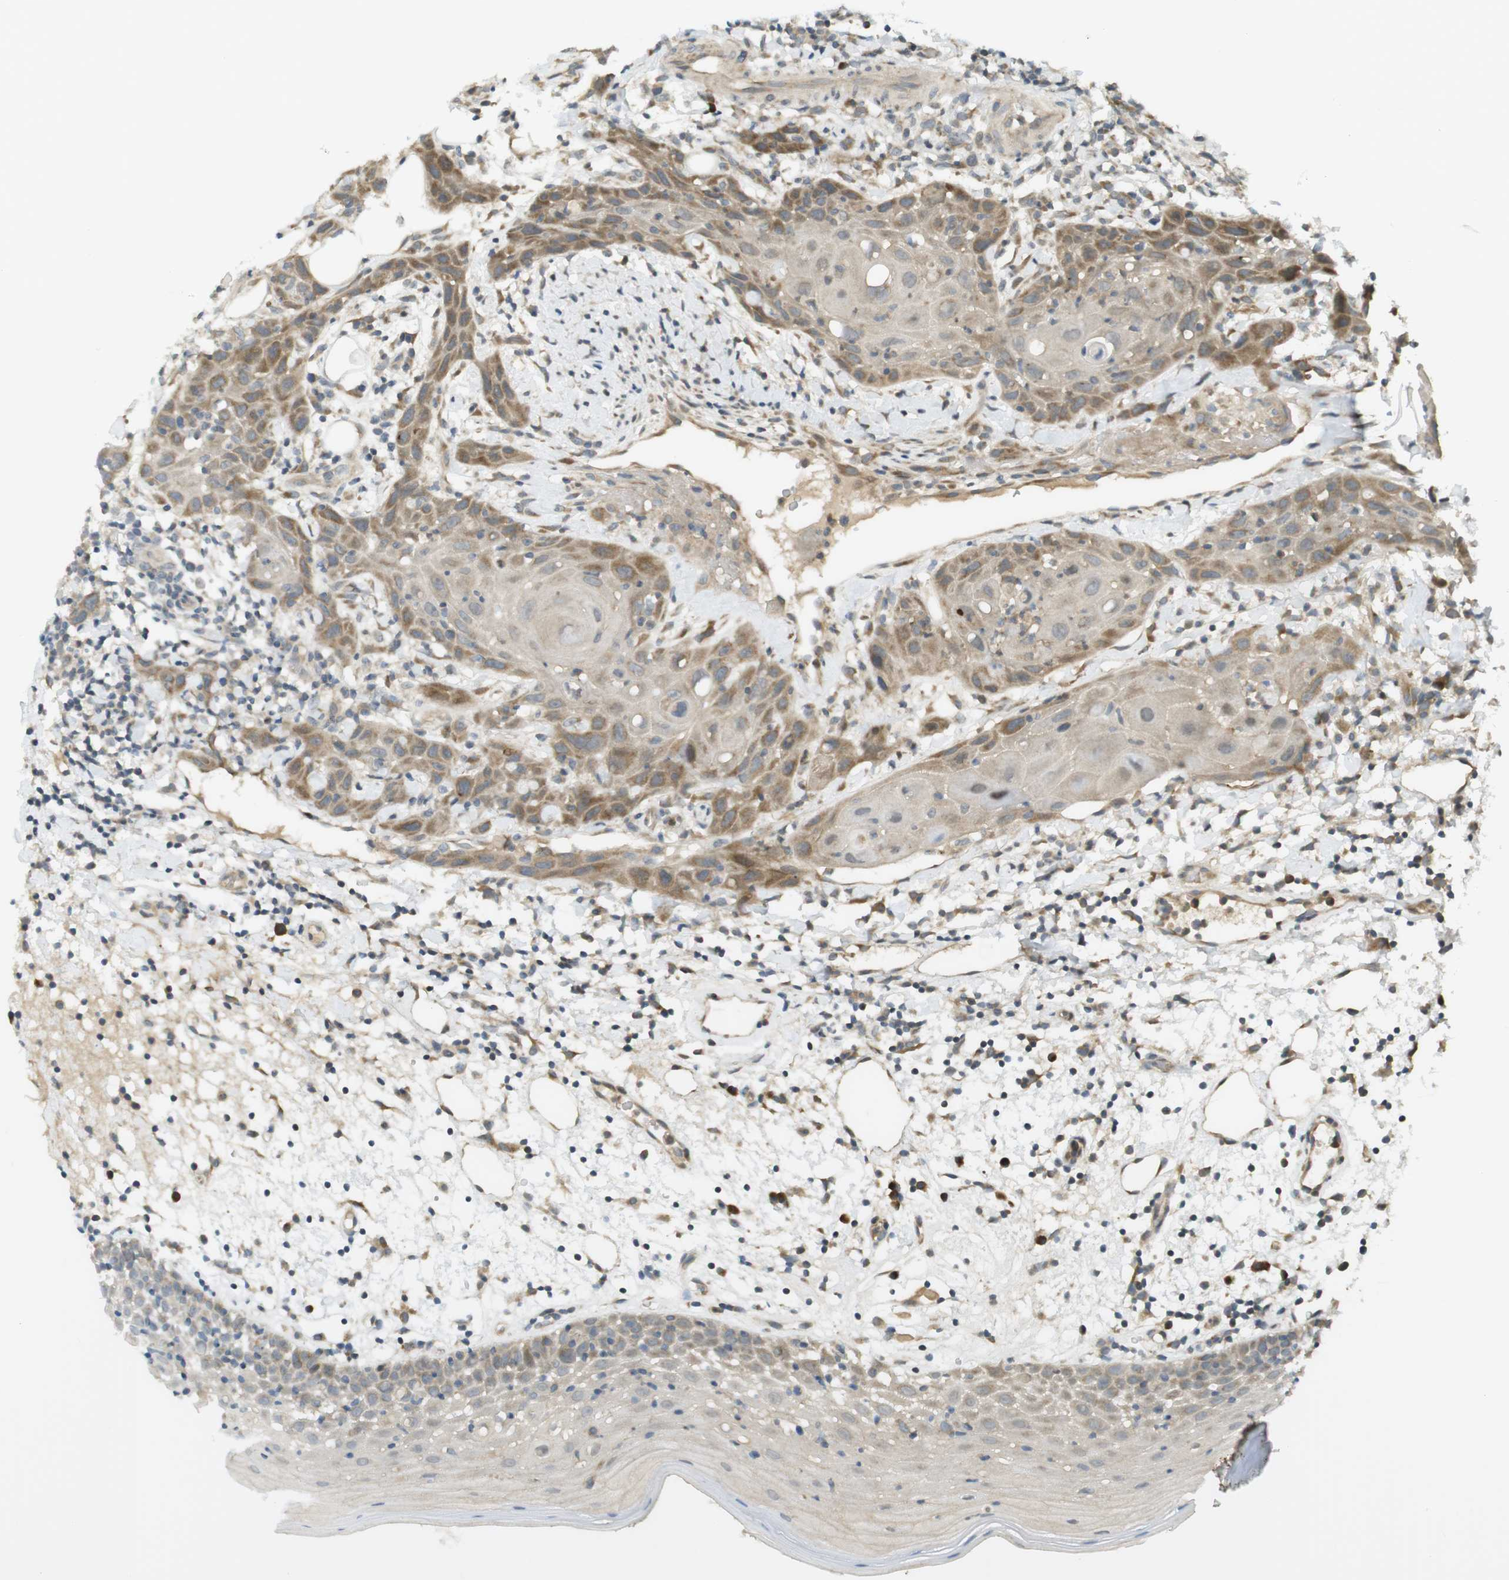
{"staining": {"intensity": "weak", "quantity": "<25%", "location": "cytoplasmic/membranous"}, "tissue": "oral mucosa", "cell_type": "Squamous epithelial cells", "image_type": "normal", "snomed": [{"axis": "morphology", "description": "Normal tissue, NOS"}, {"axis": "morphology", "description": "Squamous cell carcinoma, NOS"}, {"axis": "topography", "description": "Skeletal muscle"}, {"axis": "topography", "description": "Oral tissue"}], "caption": "Histopathology image shows no significant protein positivity in squamous epithelial cells of unremarkable oral mucosa.", "gene": "CLRN3", "patient": {"sex": "male", "age": 71}}